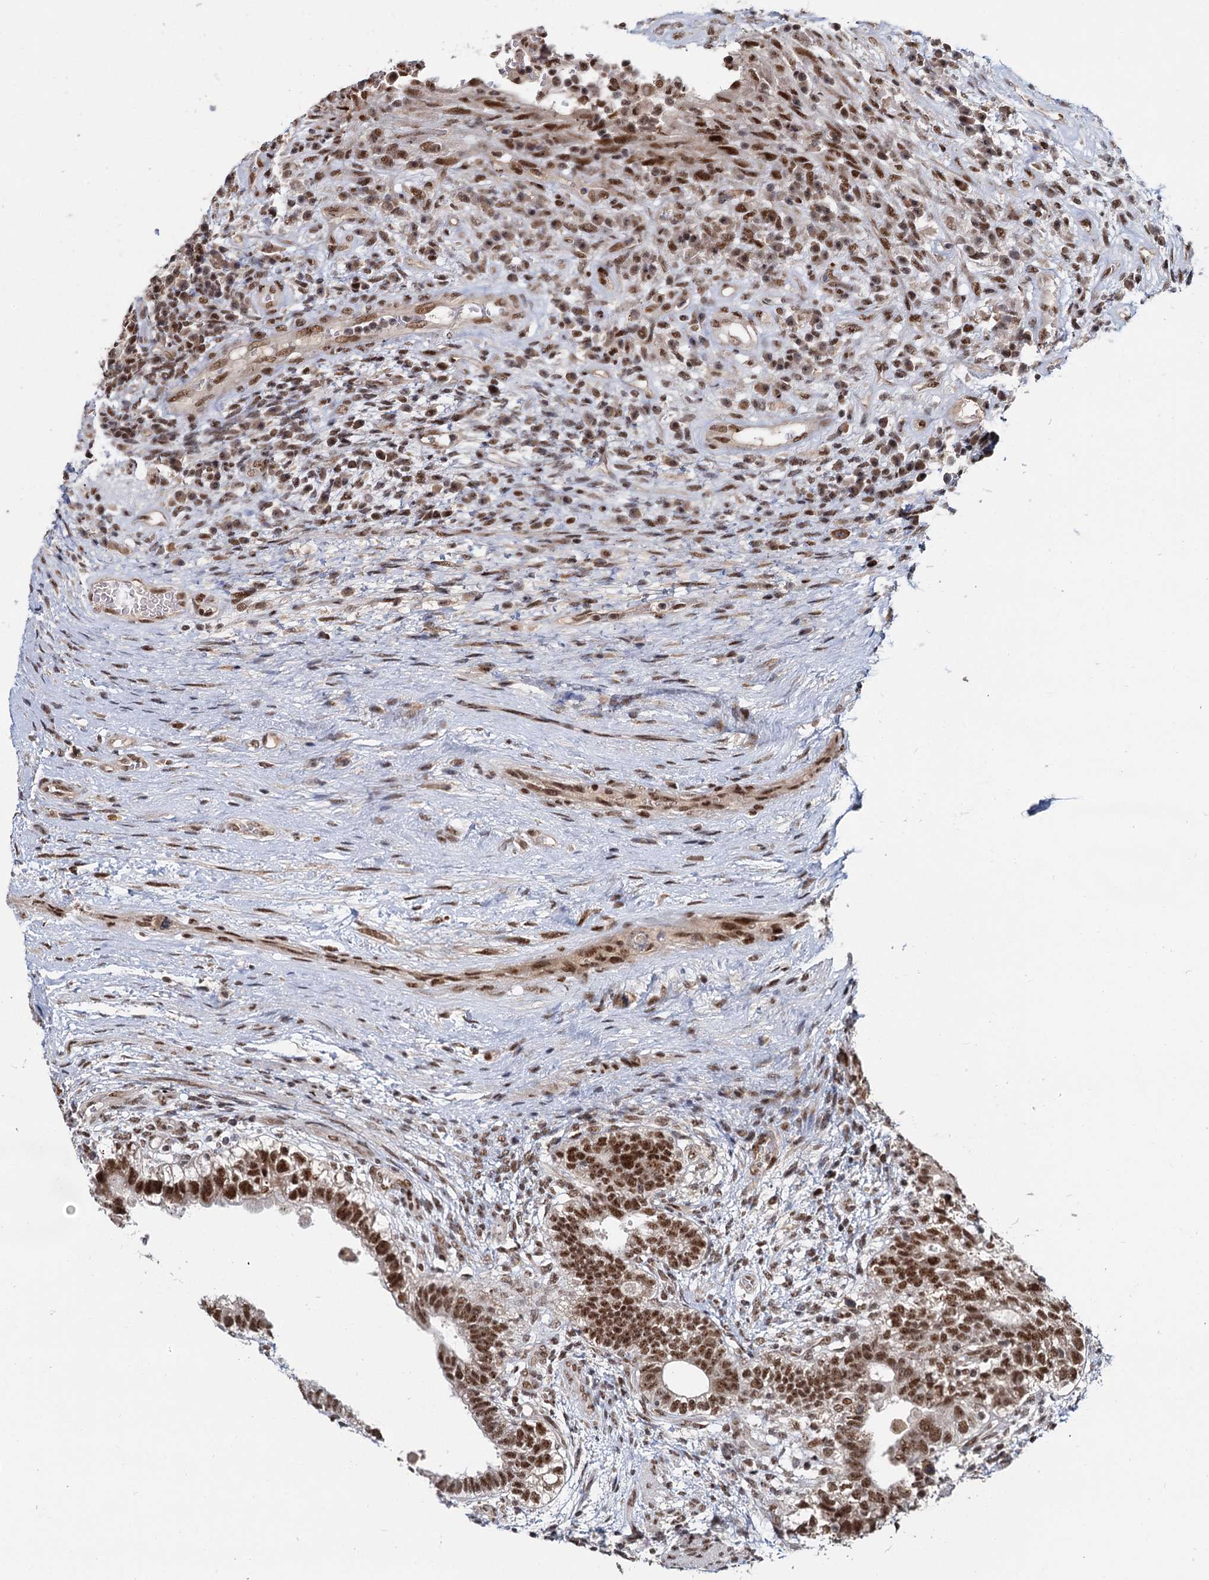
{"staining": {"intensity": "strong", "quantity": ">75%", "location": "nuclear"}, "tissue": "testis cancer", "cell_type": "Tumor cells", "image_type": "cancer", "snomed": [{"axis": "morphology", "description": "Carcinoma, Embryonal, NOS"}, {"axis": "topography", "description": "Testis"}], "caption": "Immunohistochemical staining of human testis cancer (embryonal carcinoma) displays strong nuclear protein positivity in about >75% of tumor cells.", "gene": "WBP4", "patient": {"sex": "male", "age": 26}}